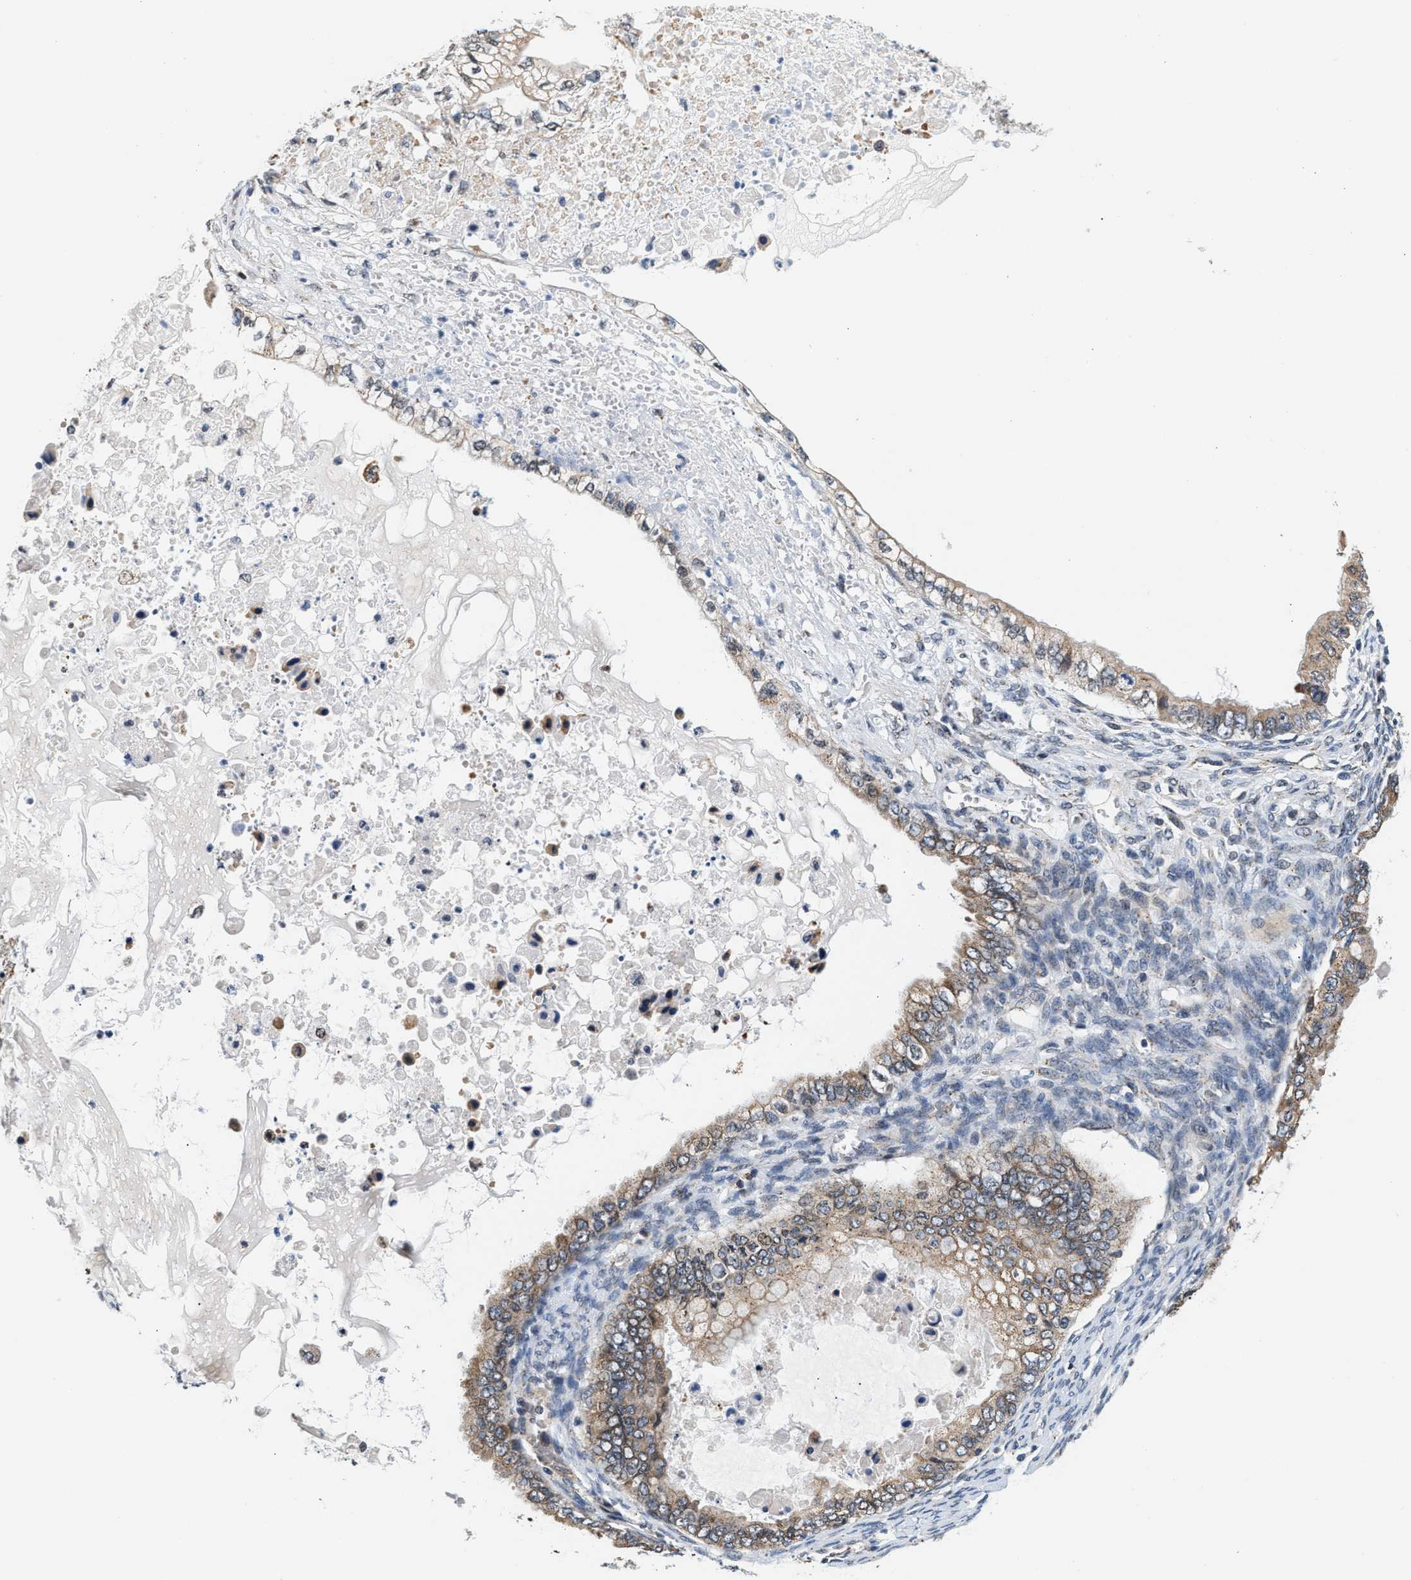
{"staining": {"intensity": "weak", "quantity": ">75%", "location": "cytoplasmic/membranous"}, "tissue": "ovarian cancer", "cell_type": "Tumor cells", "image_type": "cancer", "snomed": [{"axis": "morphology", "description": "Cystadenocarcinoma, mucinous, NOS"}, {"axis": "topography", "description": "Ovary"}], "caption": "A photomicrograph of ovarian cancer (mucinous cystadenocarcinoma) stained for a protein displays weak cytoplasmic/membranous brown staining in tumor cells.", "gene": "KCNMB2", "patient": {"sex": "female", "age": 80}}